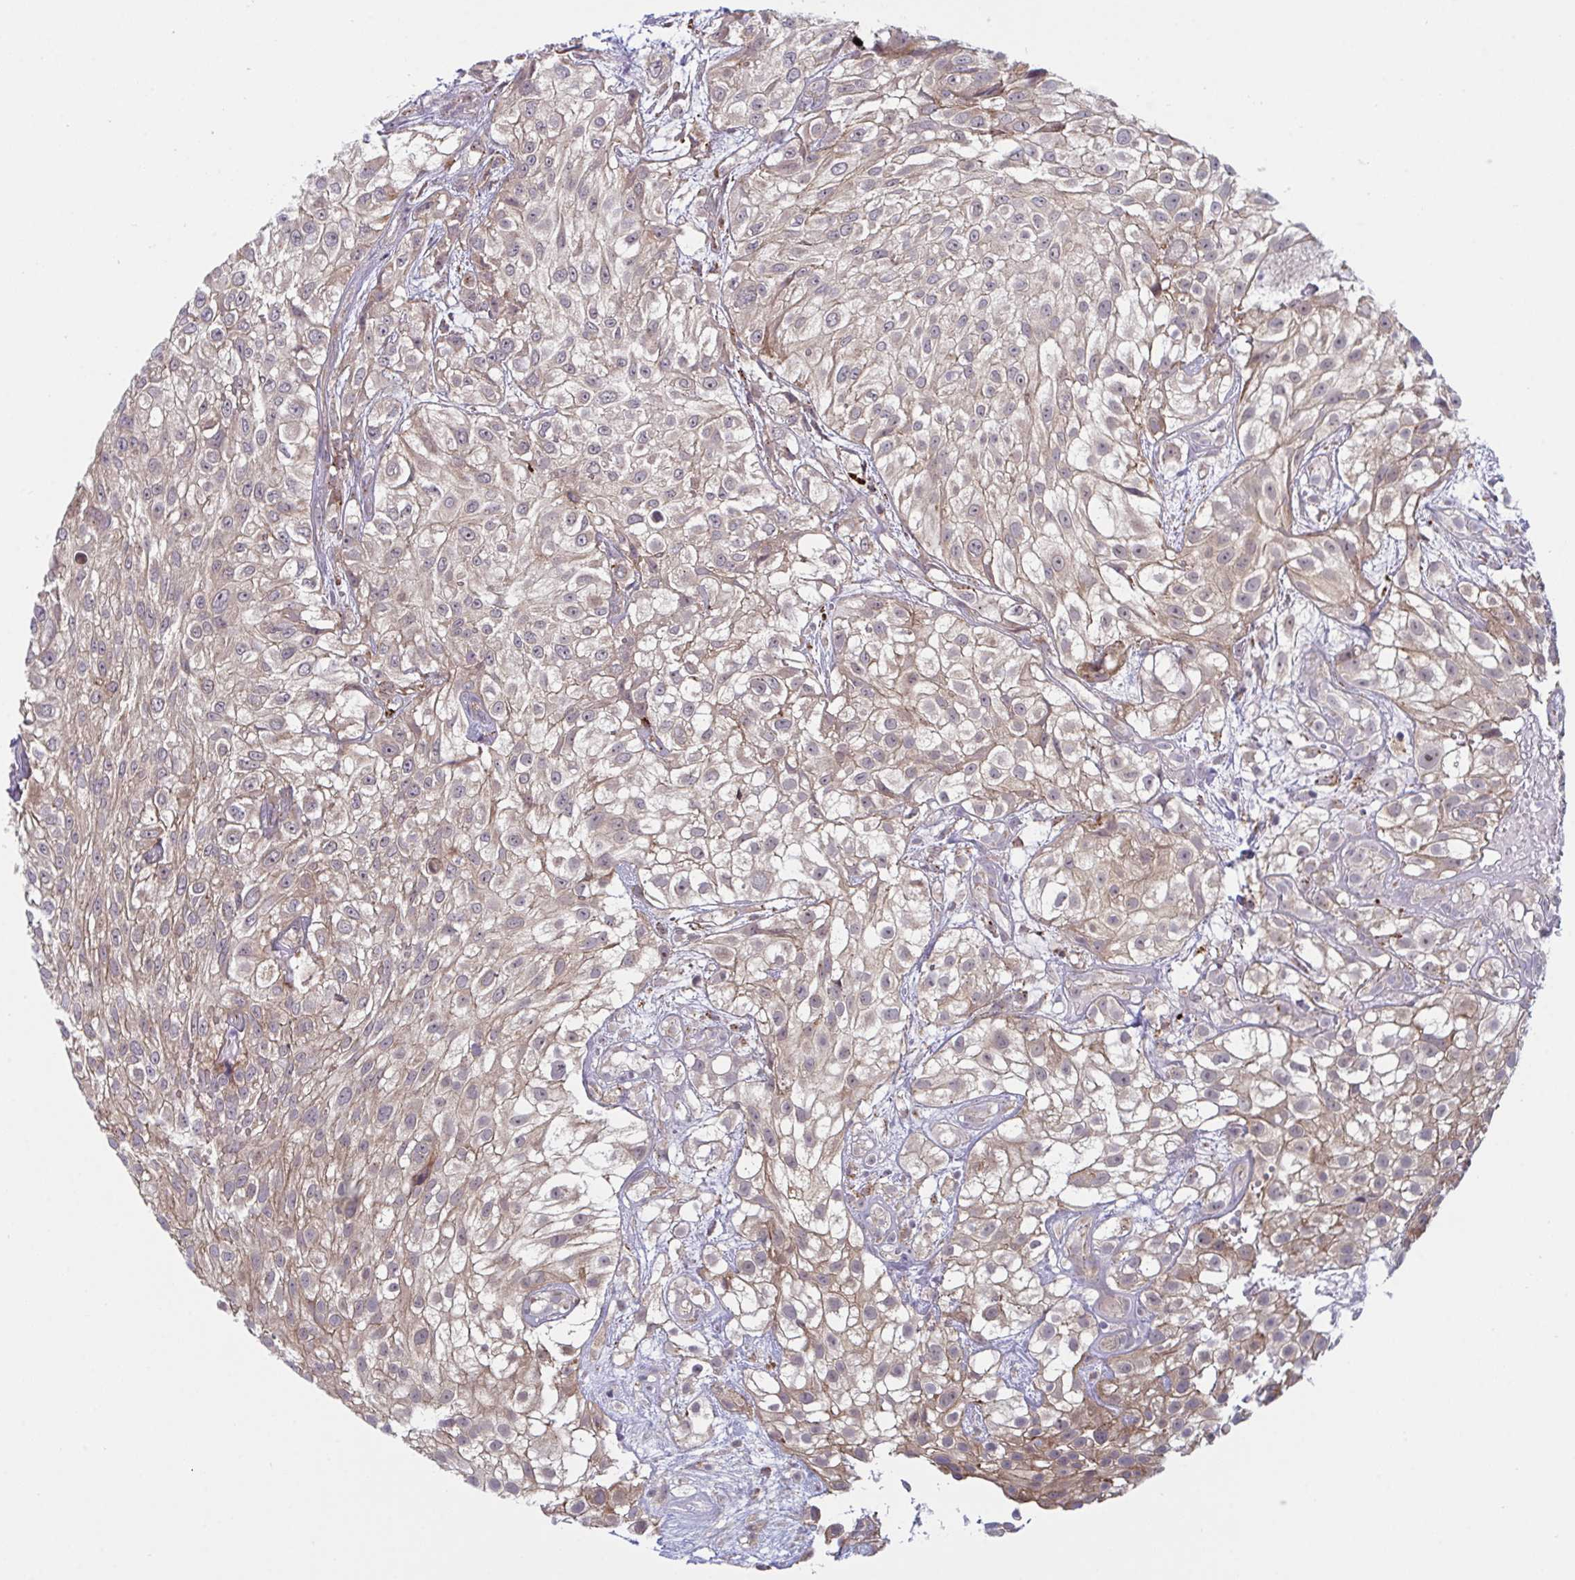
{"staining": {"intensity": "moderate", "quantity": ">75%", "location": "cytoplasmic/membranous"}, "tissue": "urothelial cancer", "cell_type": "Tumor cells", "image_type": "cancer", "snomed": [{"axis": "morphology", "description": "Urothelial carcinoma, High grade"}, {"axis": "topography", "description": "Urinary bladder"}], "caption": "A brown stain labels moderate cytoplasmic/membranous expression of a protein in urothelial cancer tumor cells.", "gene": "XAF1", "patient": {"sex": "male", "age": 56}}